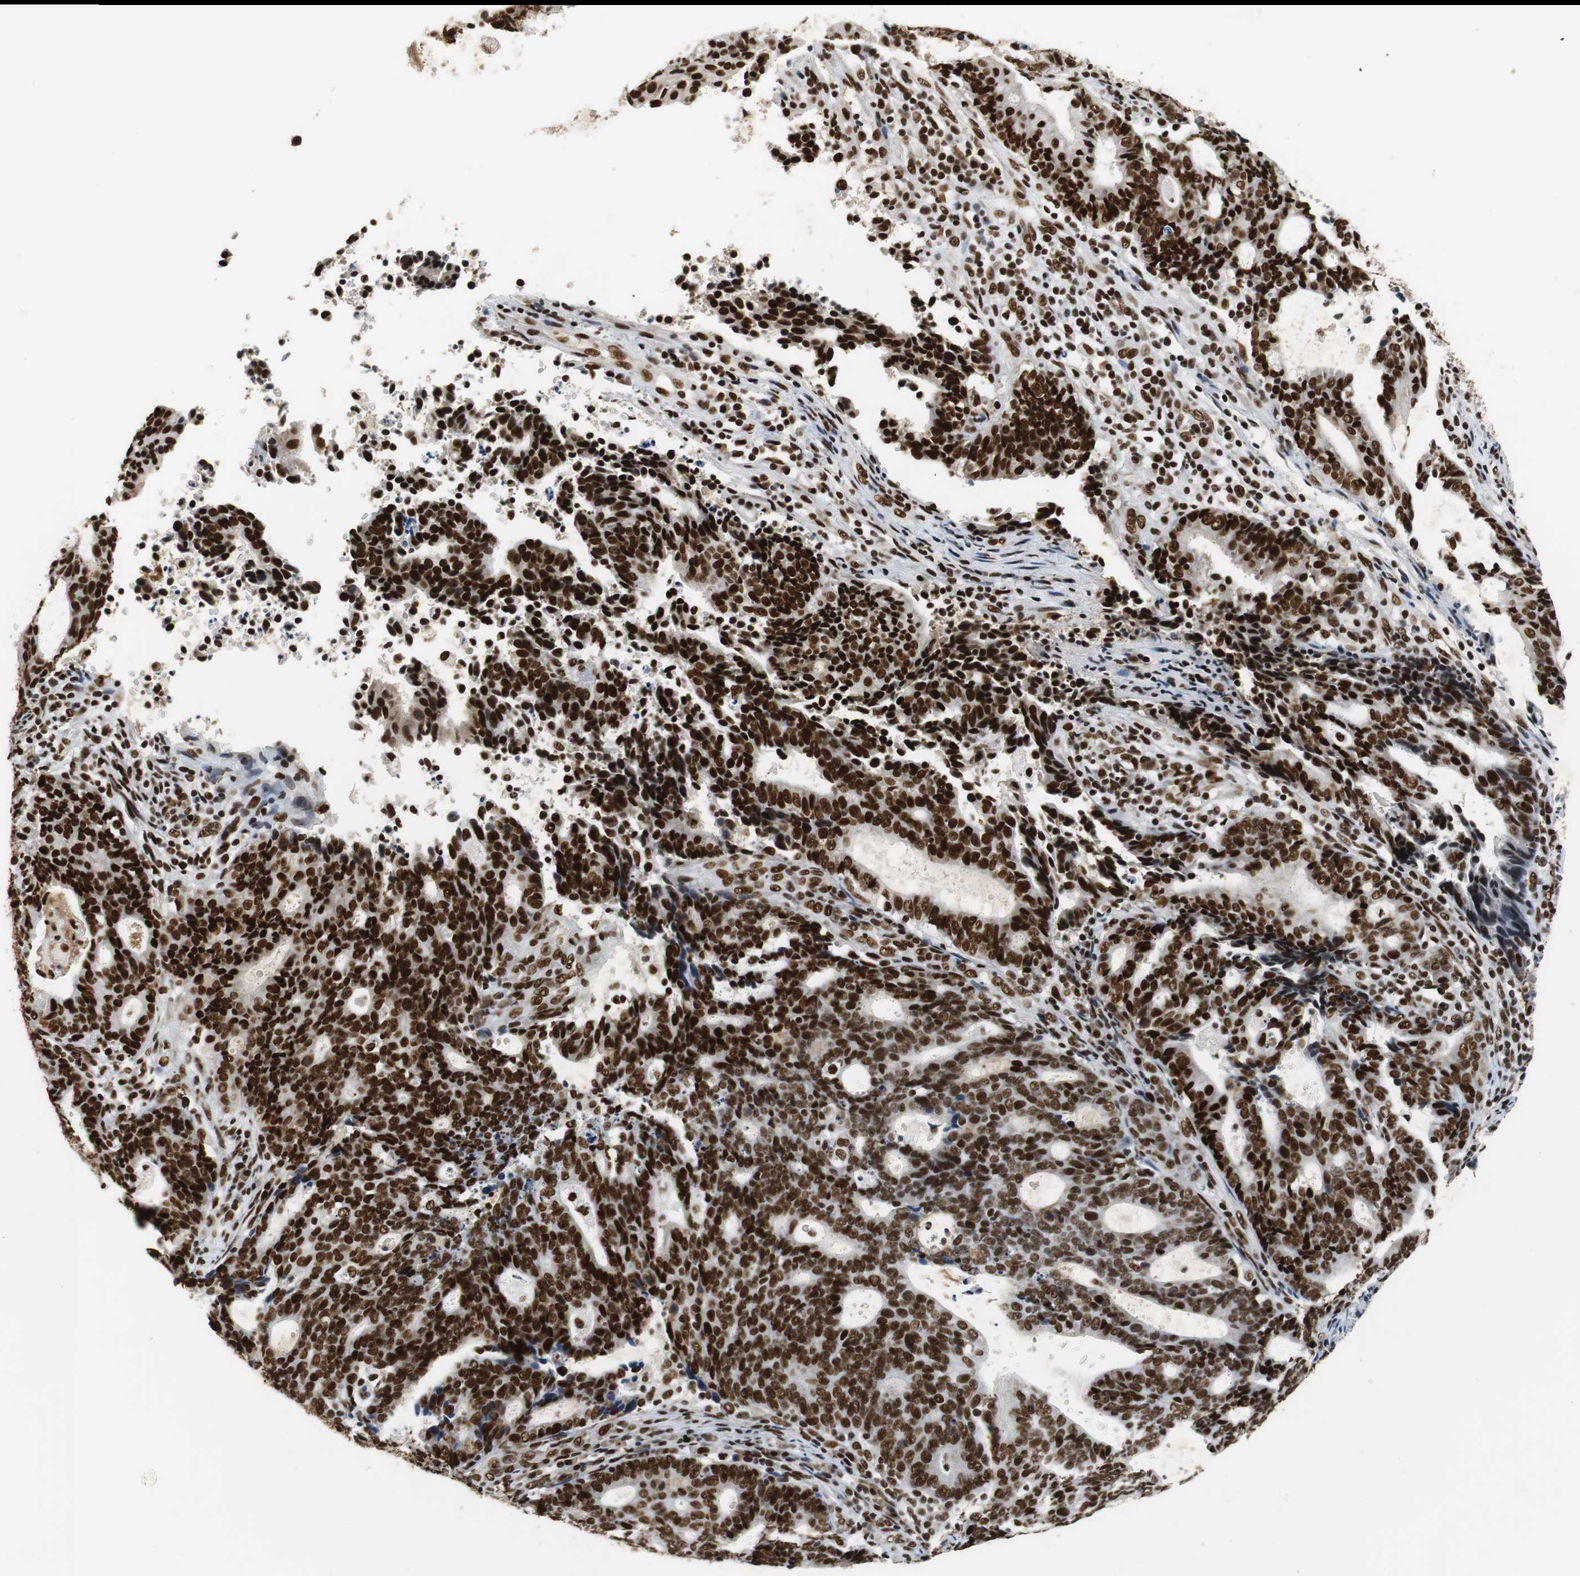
{"staining": {"intensity": "strong", "quantity": ">75%", "location": "nuclear"}, "tissue": "endometrial cancer", "cell_type": "Tumor cells", "image_type": "cancer", "snomed": [{"axis": "morphology", "description": "Adenocarcinoma, NOS"}, {"axis": "topography", "description": "Uterus"}], "caption": "About >75% of tumor cells in human endometrial cancer (adenocarcinoma) reveal strong nuclear protein staining as visualized by brown immunohistochemical staining.", "gene": "PRKDC", "patient": {"sex": "female", "age": 83}}